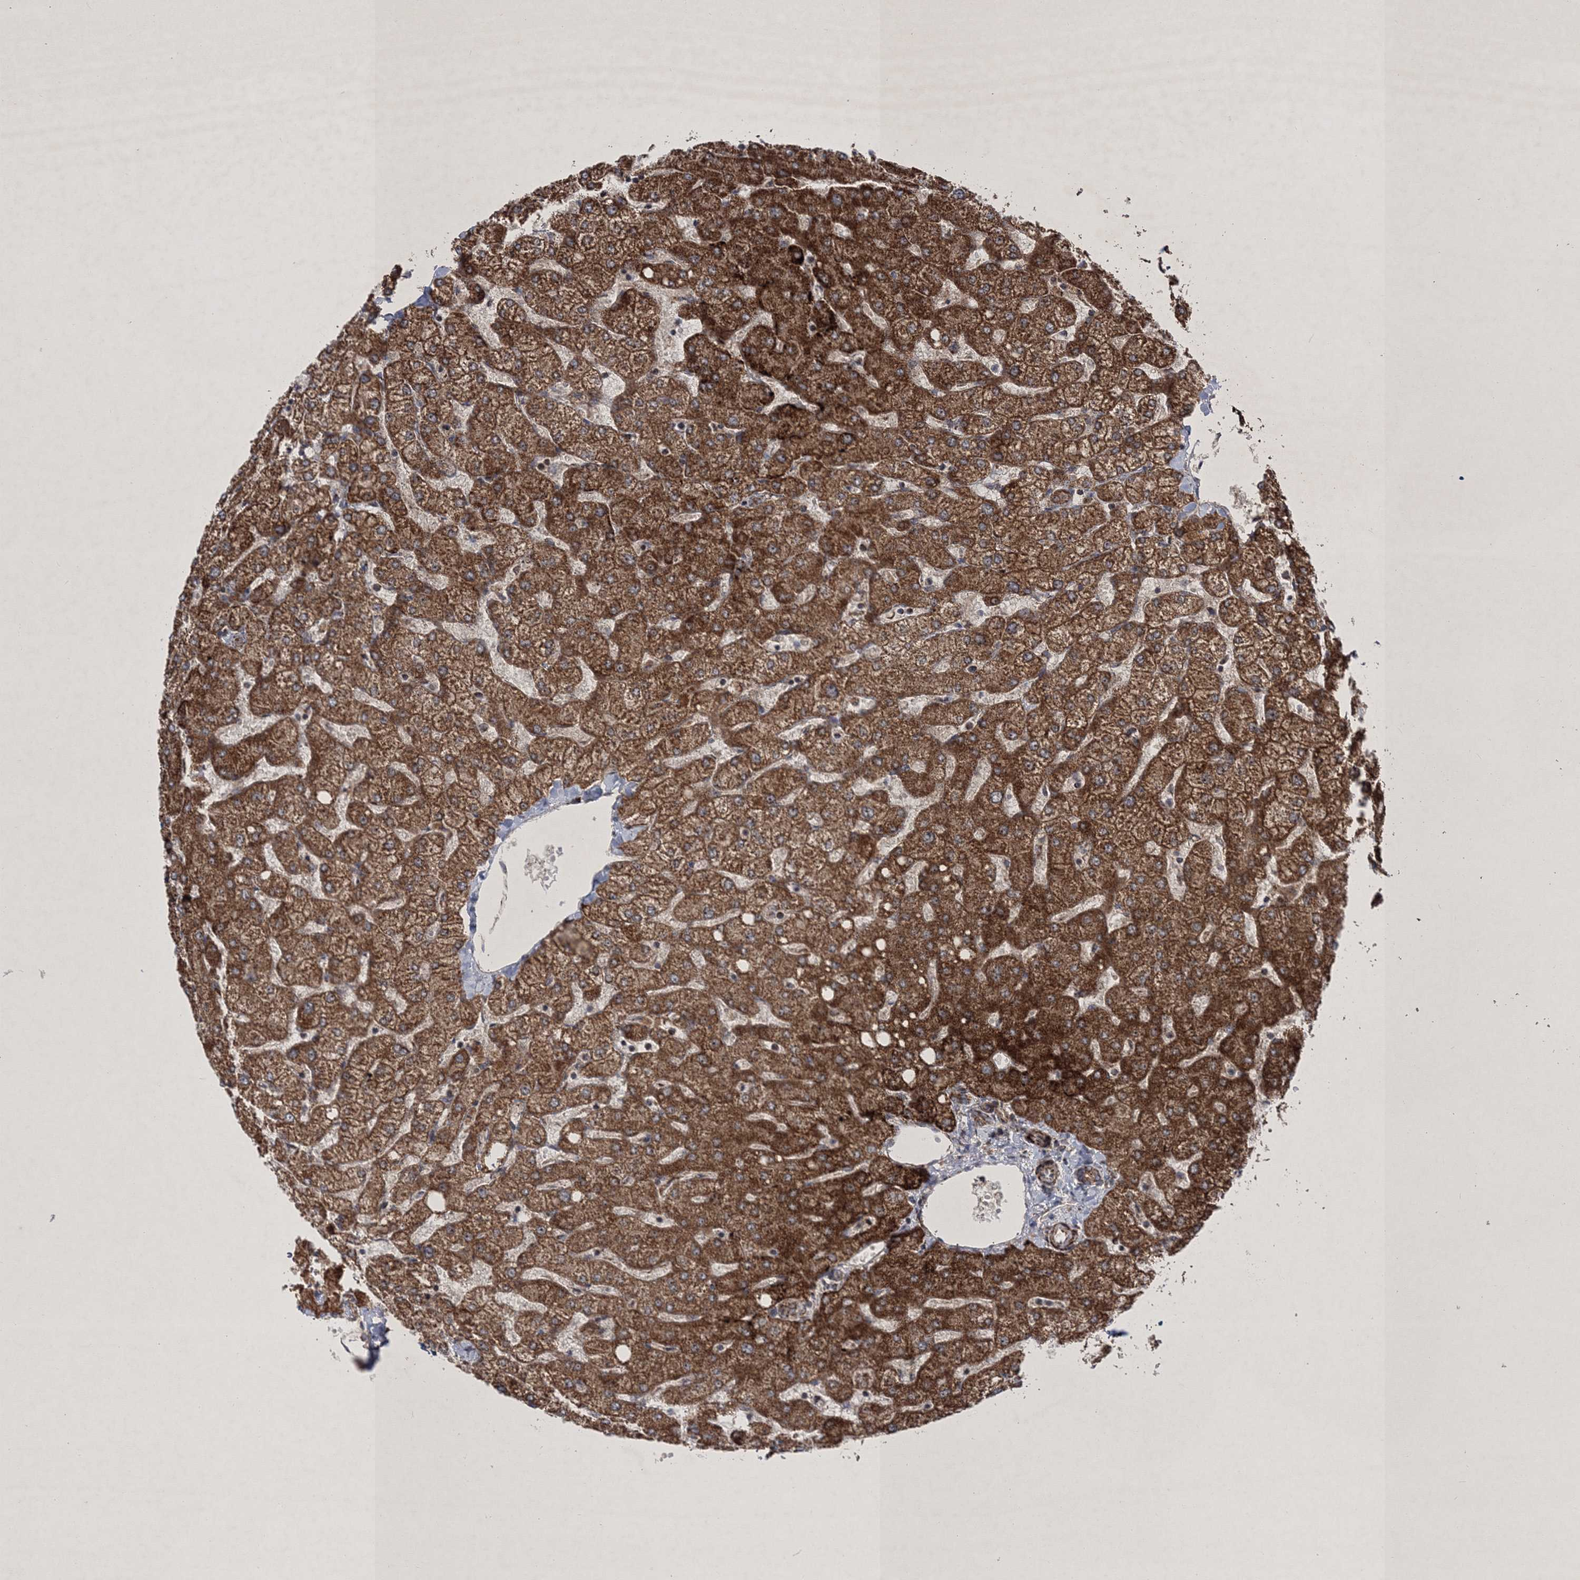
{"staining": {"intensity": "moderate", "quantity": "<25%", "location": "cytoplasmic/membranous"}, "tissue": "liver", "cell_type": "Cholangiocytes", "image_type": "normal", "snomed": [{"axis": "morphology", "description": "Normal tissue, NOS"}, {"axis": "topography", "description": "Liver"}], "caption": "Benign liver exhibits moderate cytoplasmic/membranous staining in approximately <25% of cholangiocytes.", "gene": "SCRN3", "patient": {"sex": "female", "age": 54}}